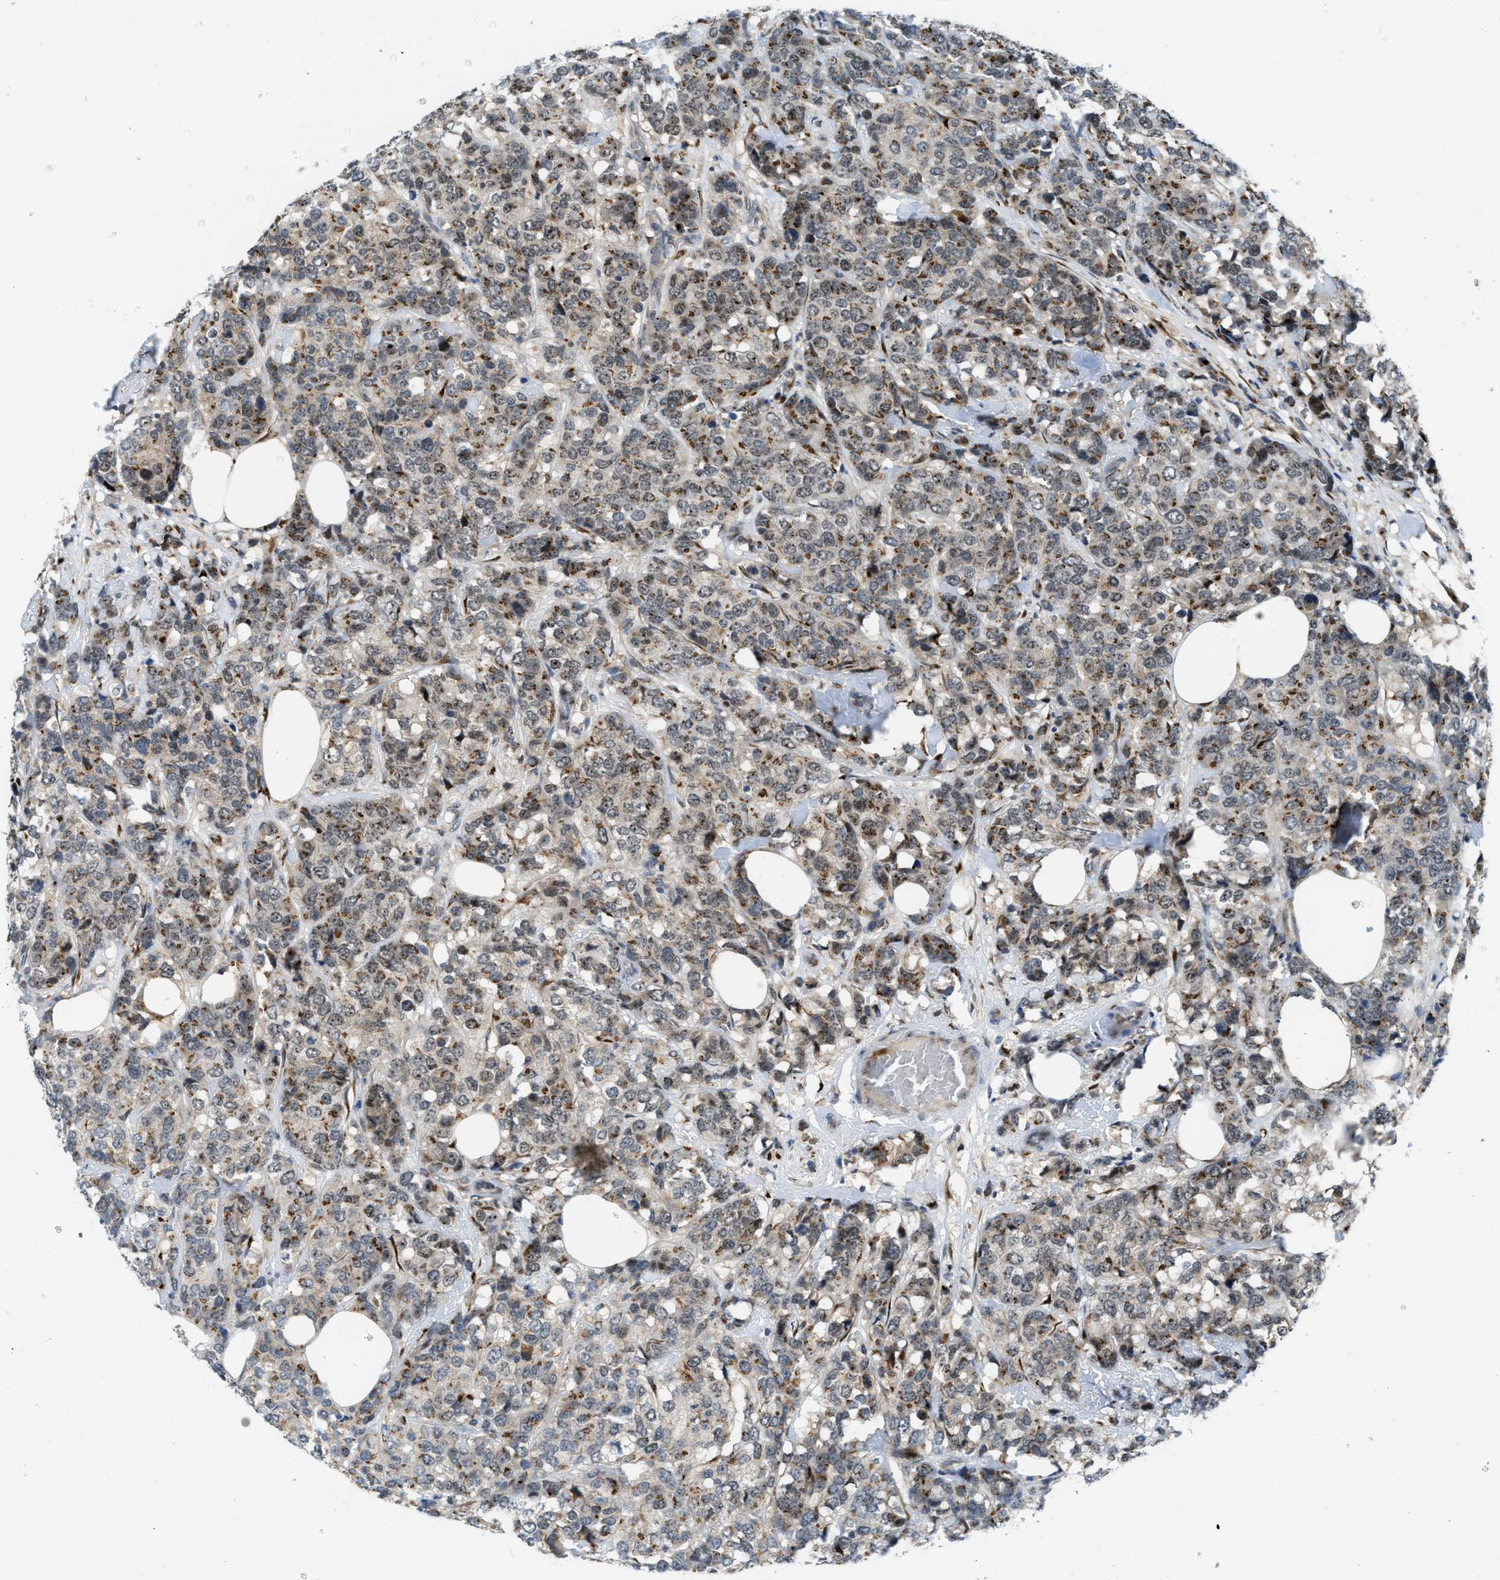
{"staining": {"intensity": "moderate", "quantity": ">75%", "location": "cytoplasmic/membranous"}, "tissue": "breast cancer", "cell_type": "Tumor cells", "image_type": "cancer", "snomed": [{"axis": "morphology", "description": "Lobular carcinoma"}, {"axis": "topography", "description": "Breast"}], "caption": "A micrograph of breast lobular carcinoma stained for a protein exhibits moderate cytoplasmic/membranous brown staining in tumor cells.", "gene": "SLC38A10", "patient": {"sex": "female", "age": 59}}